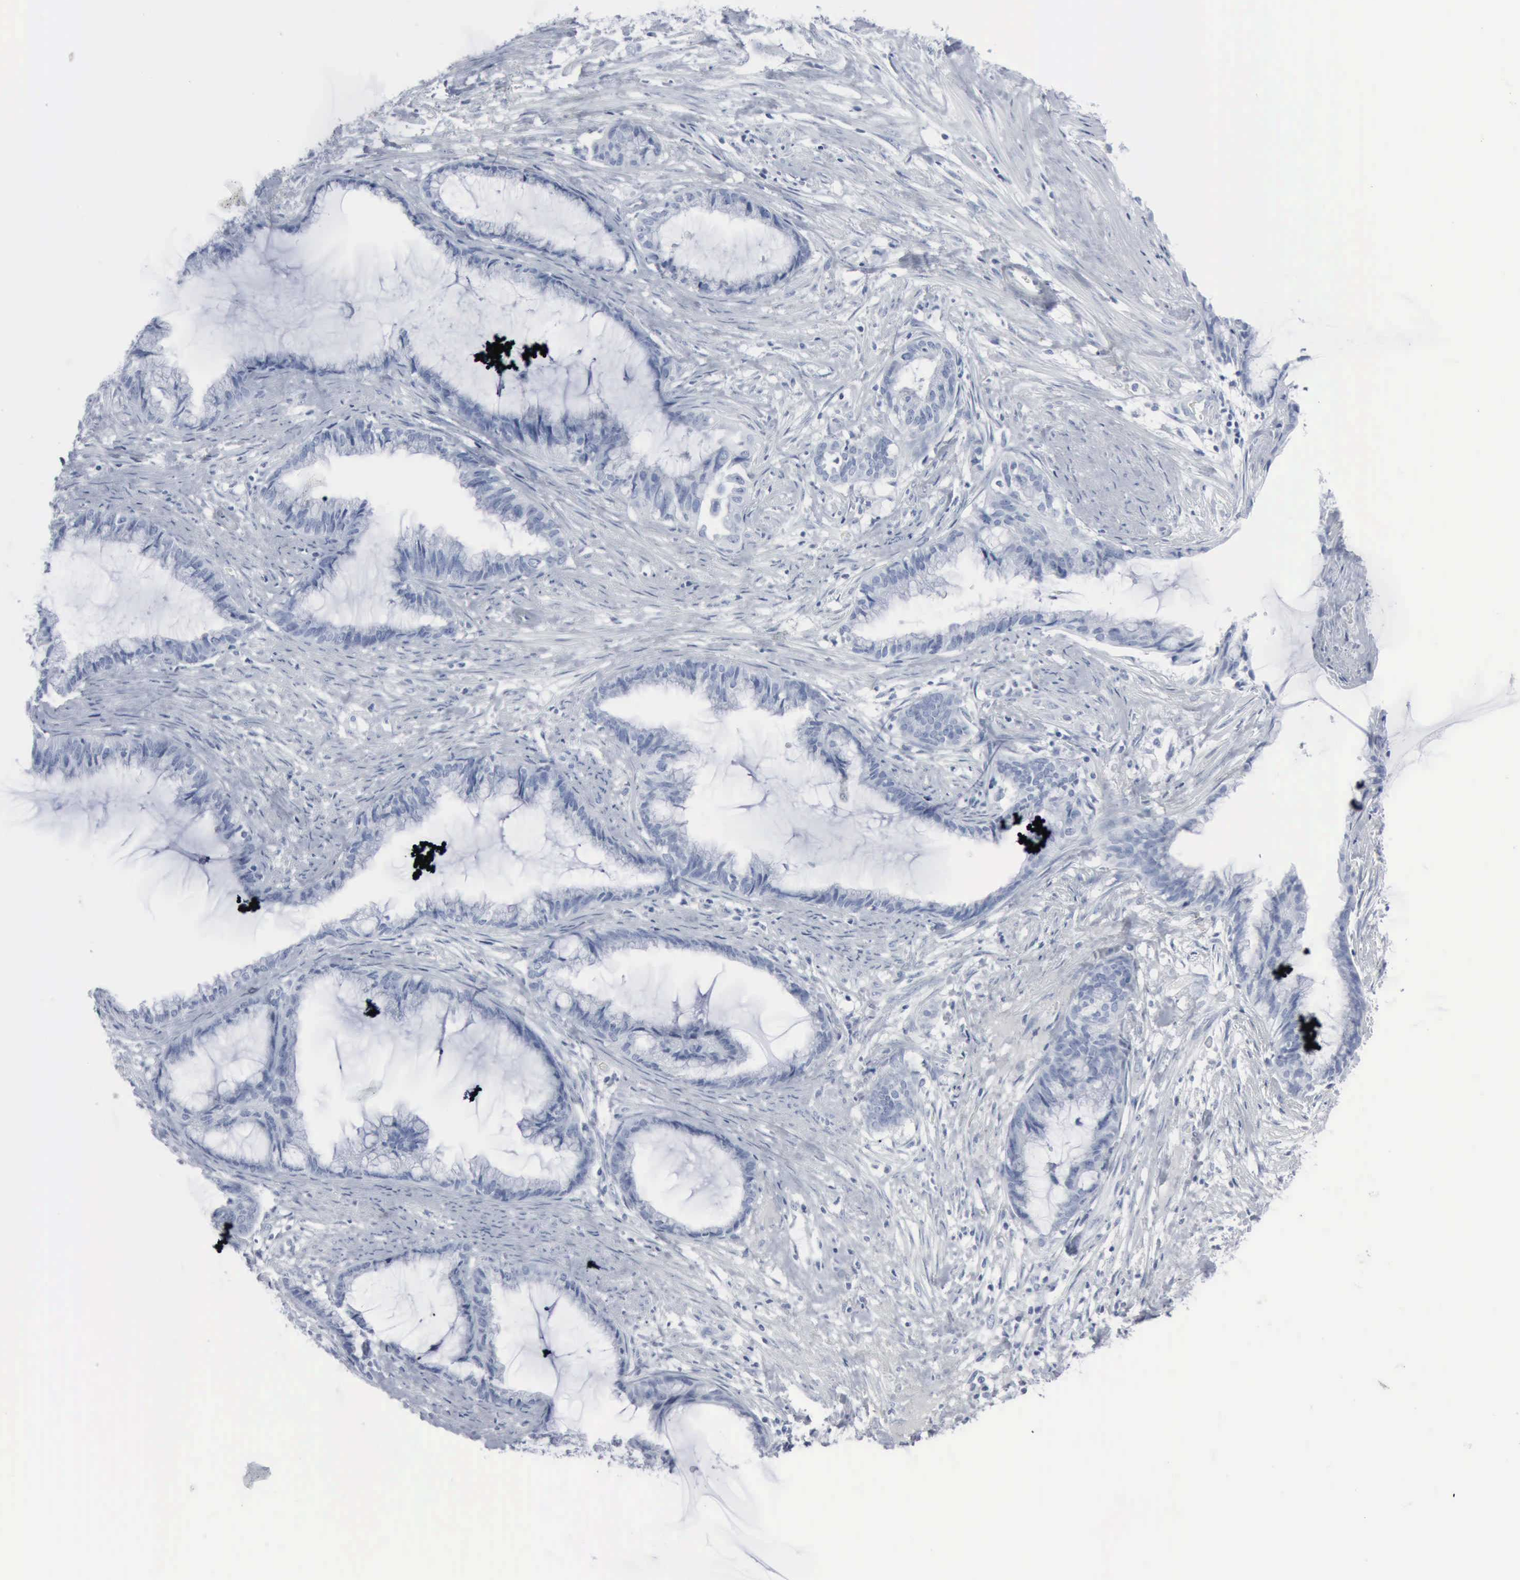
{"staining": {"intensity": "negative", "quantity": "none", "location": "none"}, "tissue": "endometrial cancer", "cell_type": "Tumor cells", "image_type": "cancer", "snomed": [{"axis": "morphology", "description": "Adenocarcinoma, NOS"}, {"axis": "topography", "description": "Endometrium"}], "caption": "DAB (3,3'-diaminobenzidine) immunohistochemical staining of endometrial cancer (adenocarcinoma) exhibits no significant staining in tumor cells.", "gene": "DMD", "patient": {"sex": "female", "age": 86}}